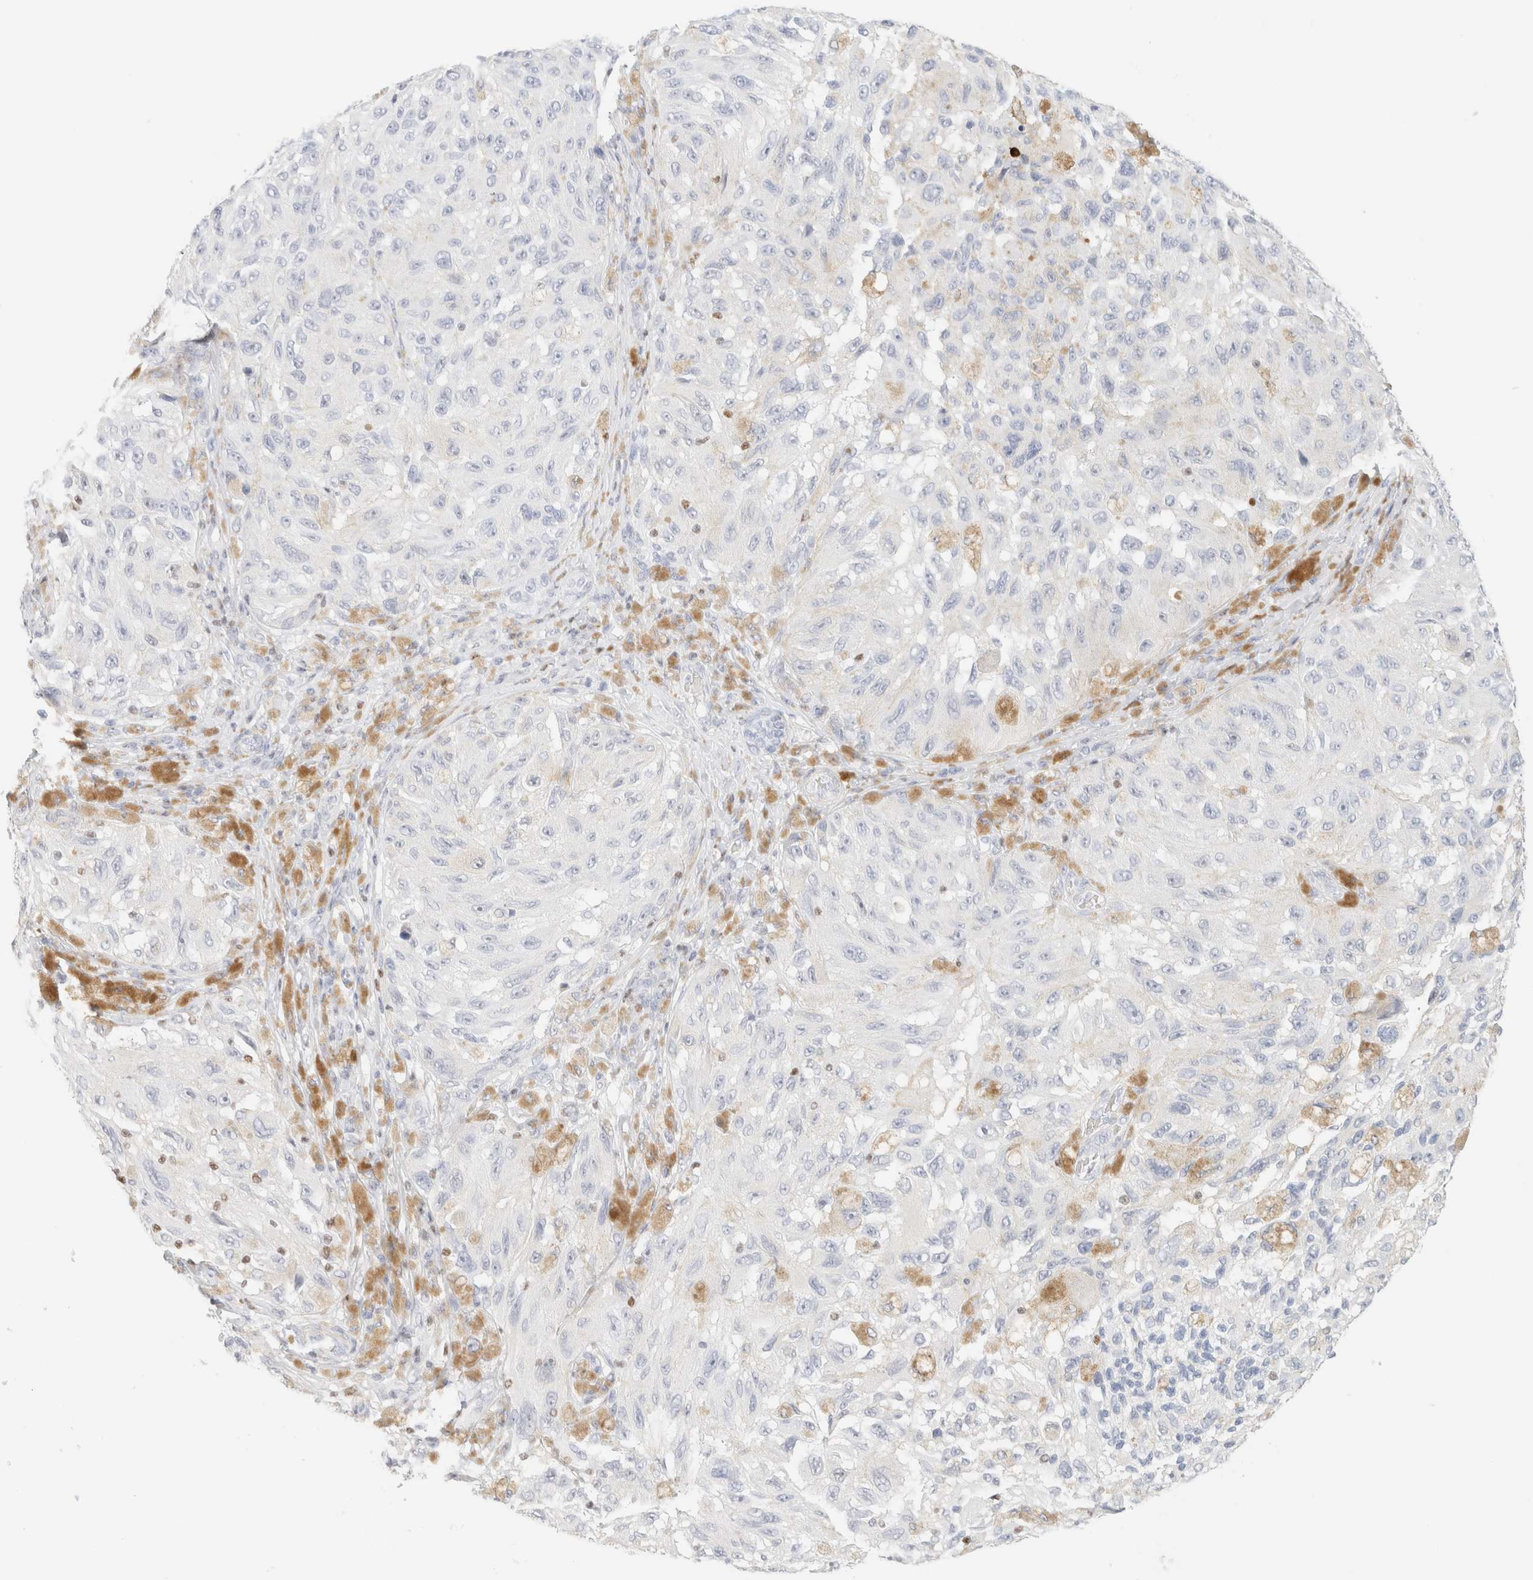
{"staining": {"intensity": "negative", "quantity": "none", "location": "none"}, "tissue": "melanoma", "cell_type": "Tumor cells", "image_type": "cancer", "snomed": [{"axis": "morphology", "description": "Malignant melanoma, NOS"}, {"axis": "topography", "description": "Skin"}], "caption": "High power microscopy histopathology image of an IHC histopathology image of malignant melanoma, revealing no significant staining in tumor cells. (DAB (3,3'-diaminobenzidine) immunohistochemistry with hematoxylin counter stain).", "gene": "IKZF3", "patient": {"sex": "female", "age": 73}}